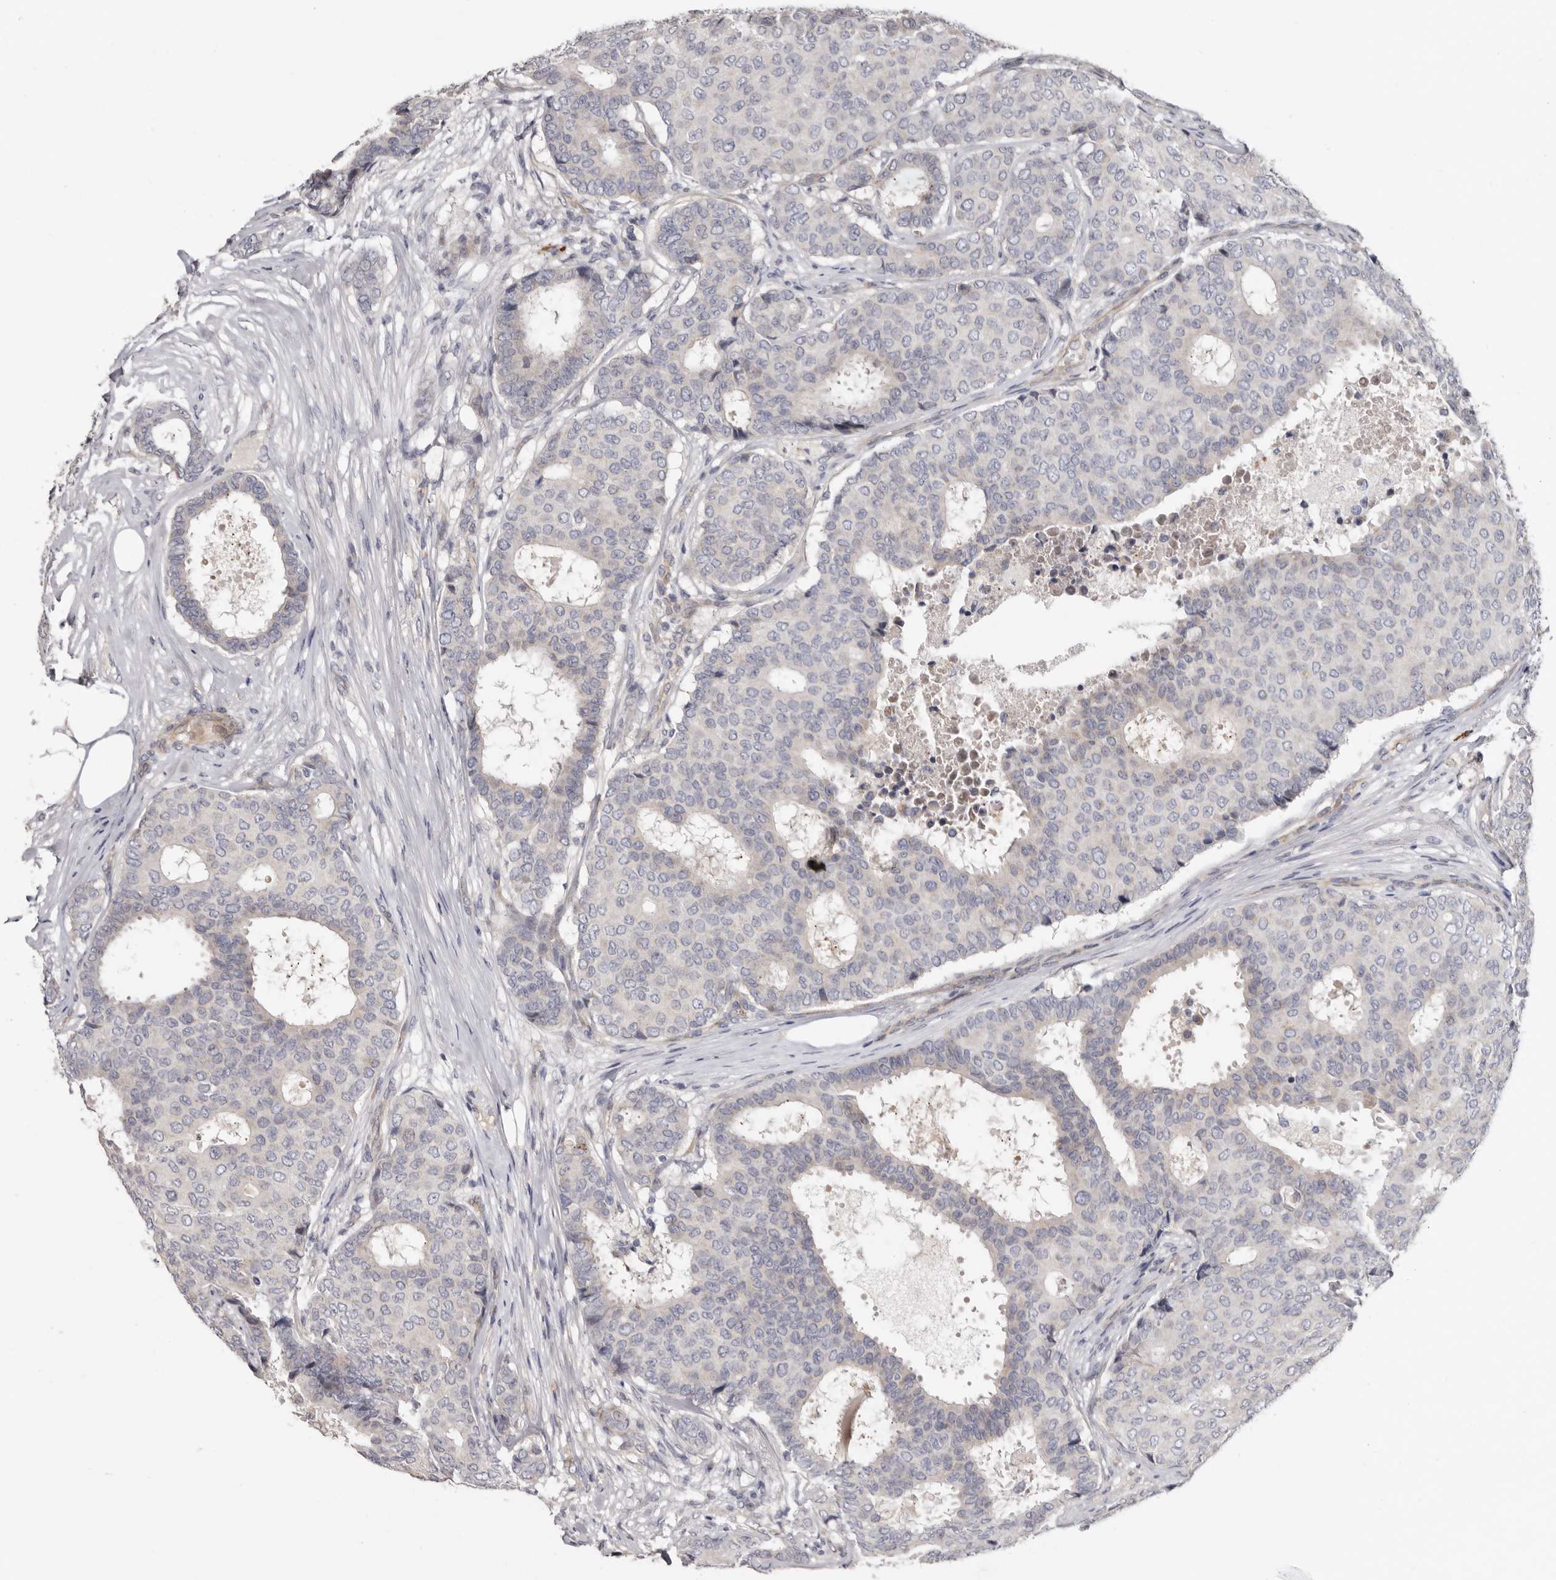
{"staining": {"intensity": "negative", "quantity": "none", "location": "none"}, "tissue": "breast cancer", "cell_type": "Tumor cells", "image_type": "cancer", "snomed": [{"axis": "morphology", "description": "Duct carcinoma"}, {"axis": "topography", "description": "Breast"}], "caption": "A photomicrograph of human breast cancer is negative for staining in tumor cells.", "gene": "SPTA1", "patient": {"sex": "female", "age": 75}}